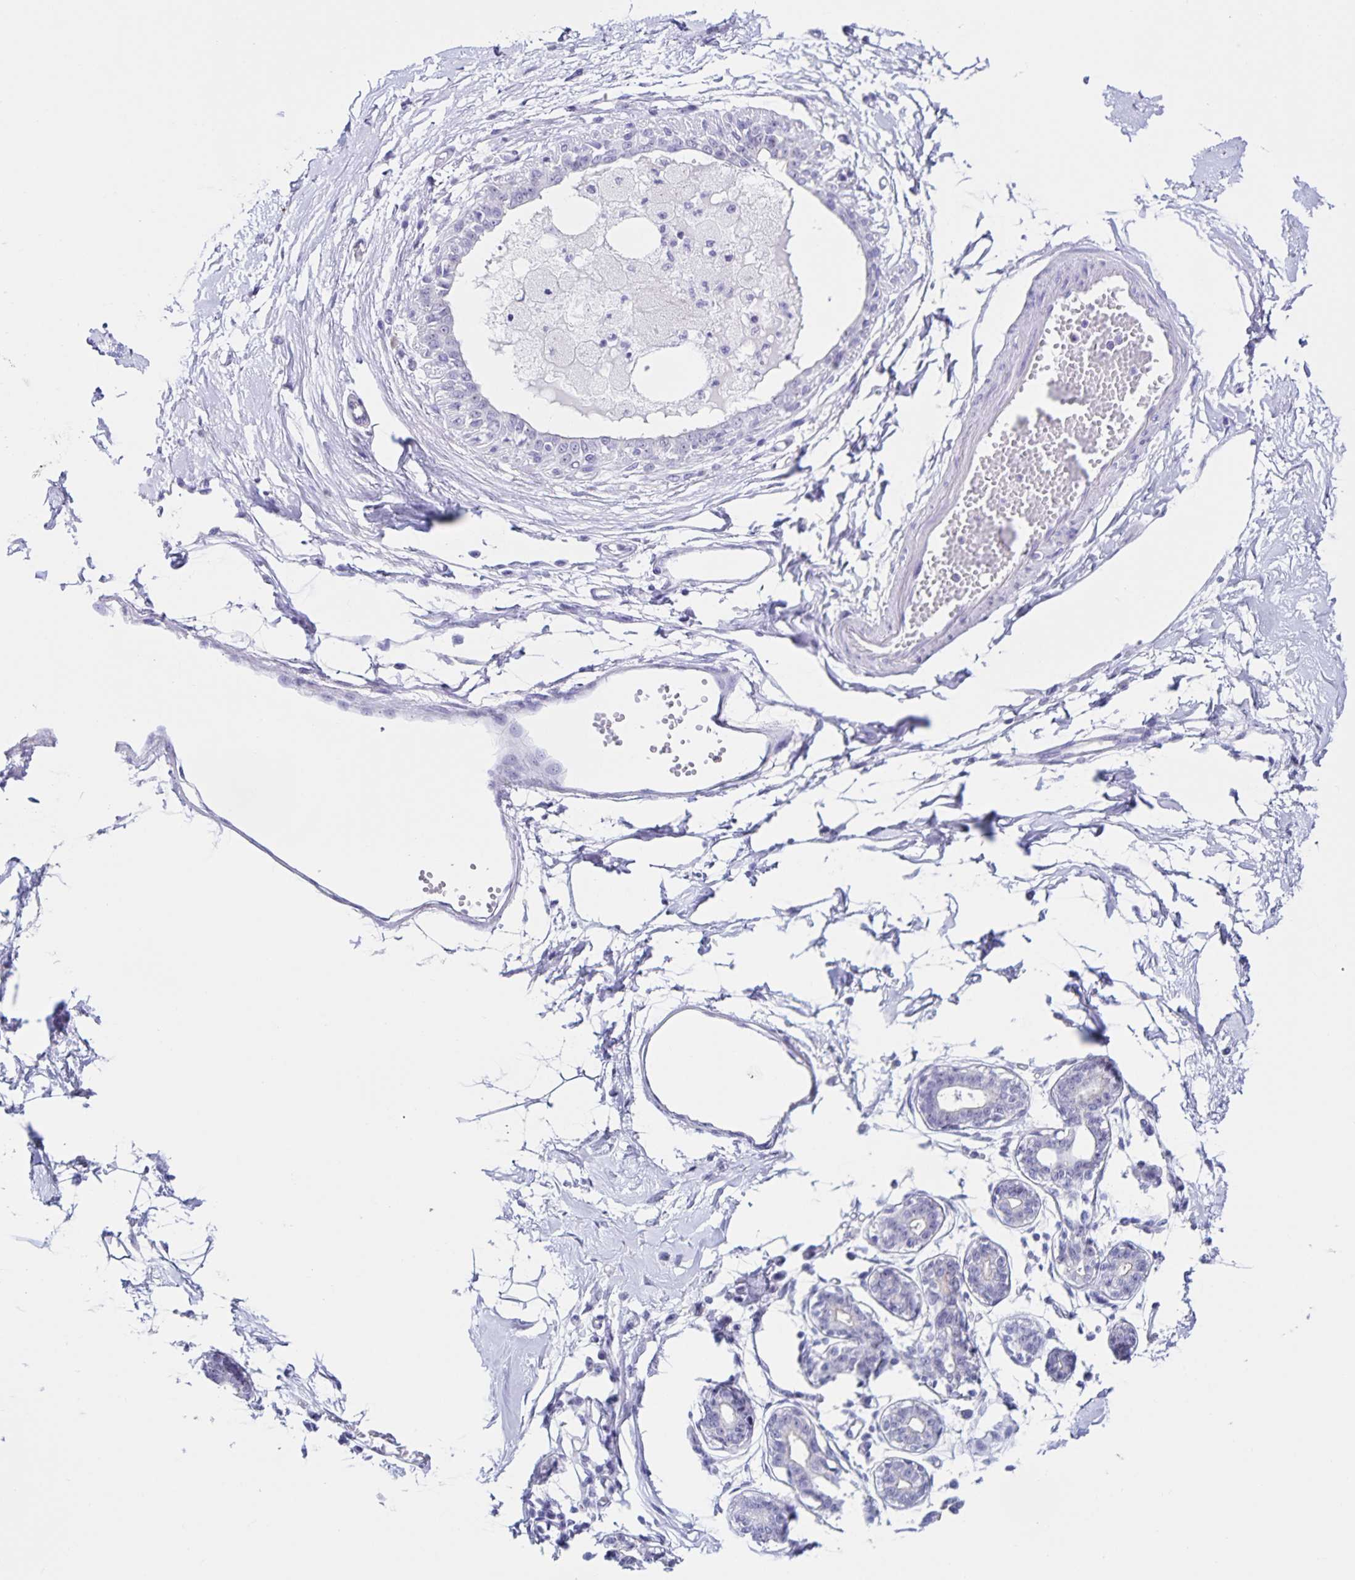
{"staining": {"intensity": "negative", "quantity": "none", "location": "none"}, "tissue": "breast", "cell_type": "Adipocytes", "image_type": "normal", "snomed": [{"axis": "morphology", "description": "Normal tissue, NOS"}, {"axis": "topography", "description": "Breast"}], "caption": "DAB immunohistochemical staining of unremarkable breast displays no significant staining in adipocytes. The staining is performed using DAB brown chromogen with nuclei counter-stained in using hematoxylin.", "gene": "FAM170A", "patient": {"sex": "female", "age": 45}}